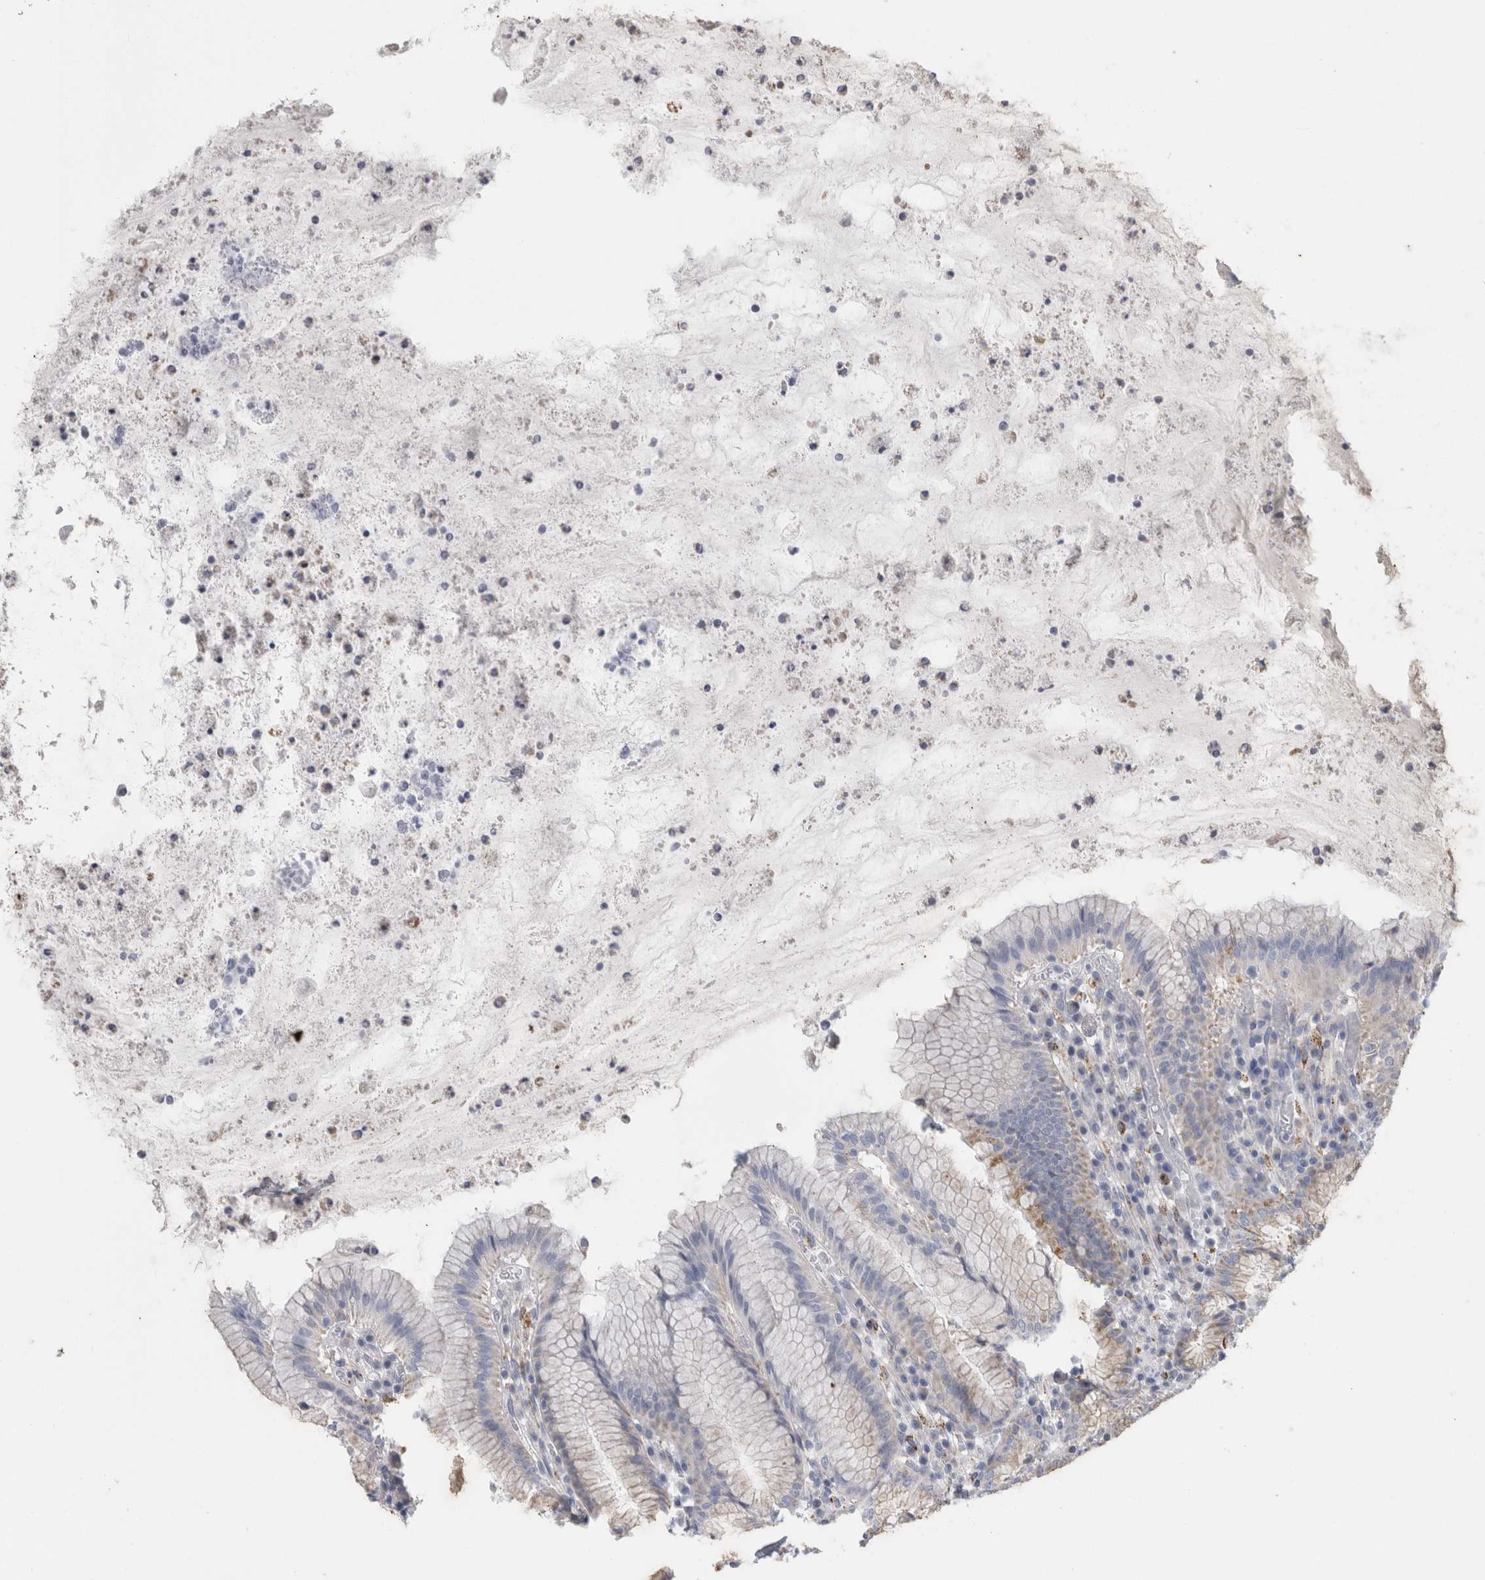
{"staining": {"intensity": "moderate", "quantity": "25%-75%", "location": "cytoplasmic/membranous"}, "tissue": "stomach", "cell_type": "Glandular cells", "image_type": "normal", "snomed": [{"axis": "morphology", "description": "Normal tissue, NOS"}, {"axis": "topography", "description": "Stomach"}], "caption": "High-magnification brightfield microscopy of normal stomach stained with DAB (3,3'-diaminobenzidine) (brown) and counterstained with hematoxylin (blue). glandular cells exhibit moderate cytoplasmic/membranous staining is seen in about25%-75% of cells.", "gene": "GATM", "patient": {"sex": "male", "age": 55}}